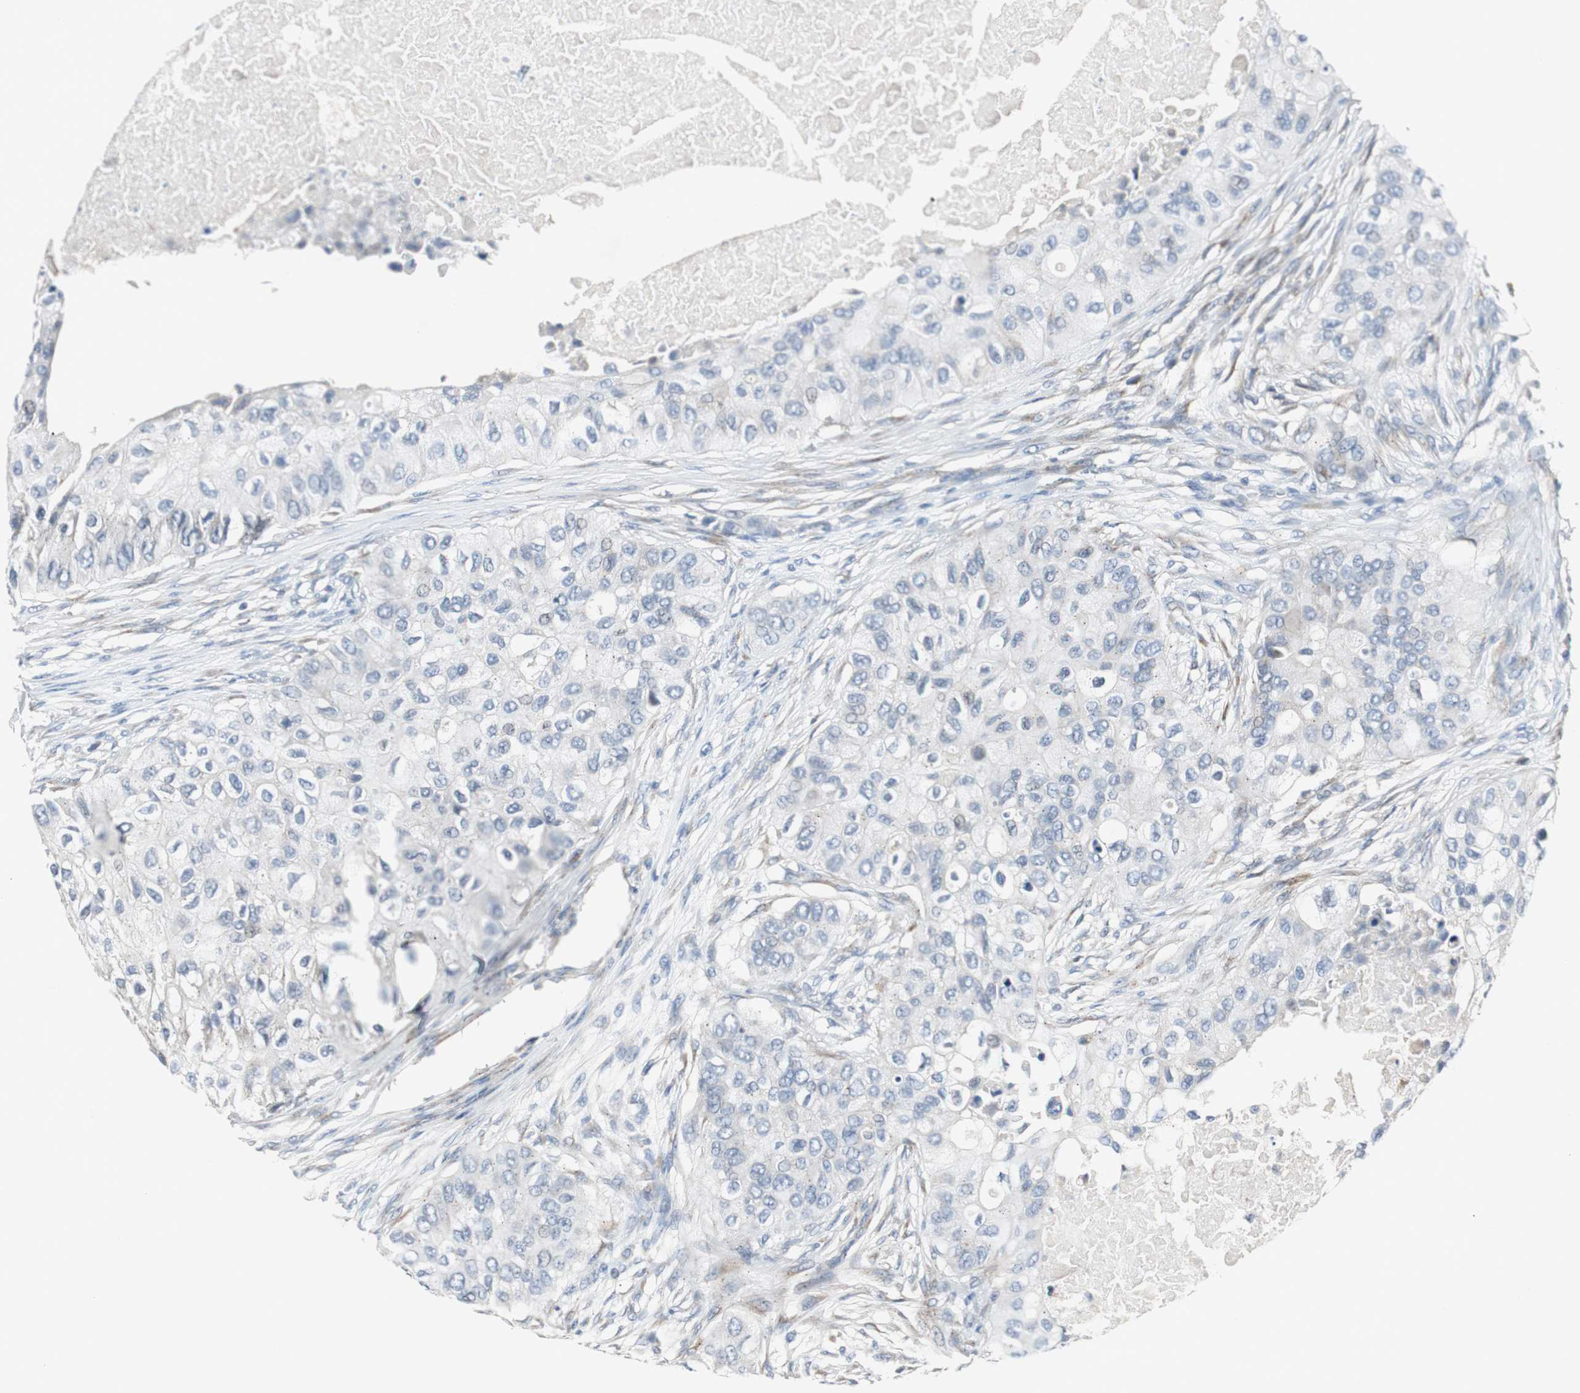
{"staining": {"intensity": "negative", "quantity": "none", "location": "none"}, "tissue": "breast cancer", "cell_type": "Tumor cells", "image_type": "cancer", "snomed": [{"axis": "morphology", "description": "Normal tissue, NOS"}, {"axis": "morphology", "description": "Duct carcinoma"}, {"axis": "topography", "description": "Breast"}], "caption": "DAB (3,3'-diaminobenzidine) immunohistochemical staining of breast infiltrating ductal carcinoma reveals no significant expression in tumor cells.", "gene": "SOX30", "patient": {"sex": "female", "age": 49}}